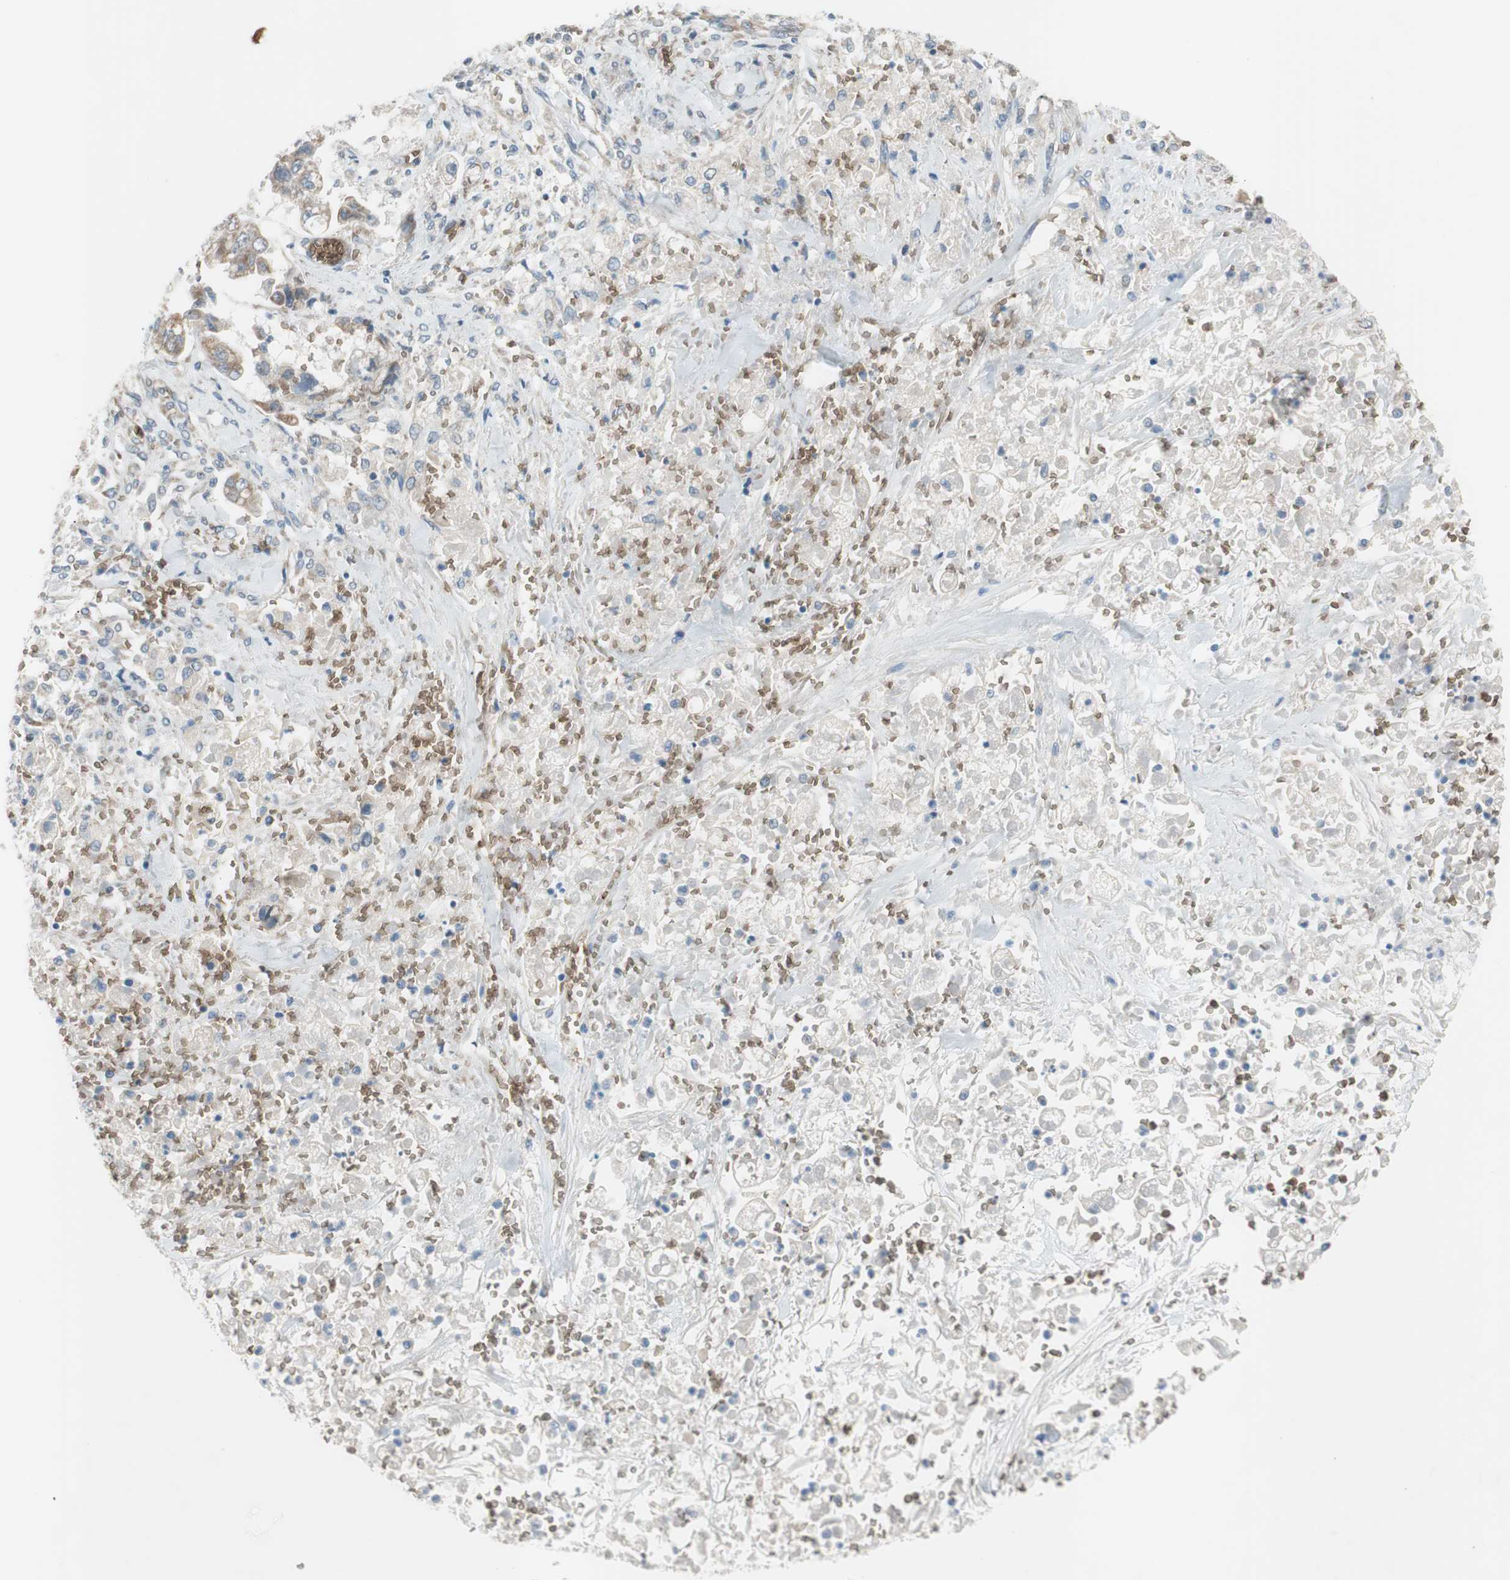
{"staining": {"intensity": "moderate", "quantity": ">75%", "location": "cytoplasmic/membranous"}, "tissue": "stomach cancer", "cell_type": "Tumor cells", "image_type": "cancer", "snomed": [{"axis": "morphology", "description": "Adenocarcinoma, NOS"}, {"axis": "topography", "description": "Stomach"}], "caption": "This is an image of immunohistochemistry (IHC) staining of stomach cancer, which shows moderate positivity in the cytoplasmic/membranous of tumor cells.", "gene": "GYPC", "patient": {"sex": "male", "age": 62}}